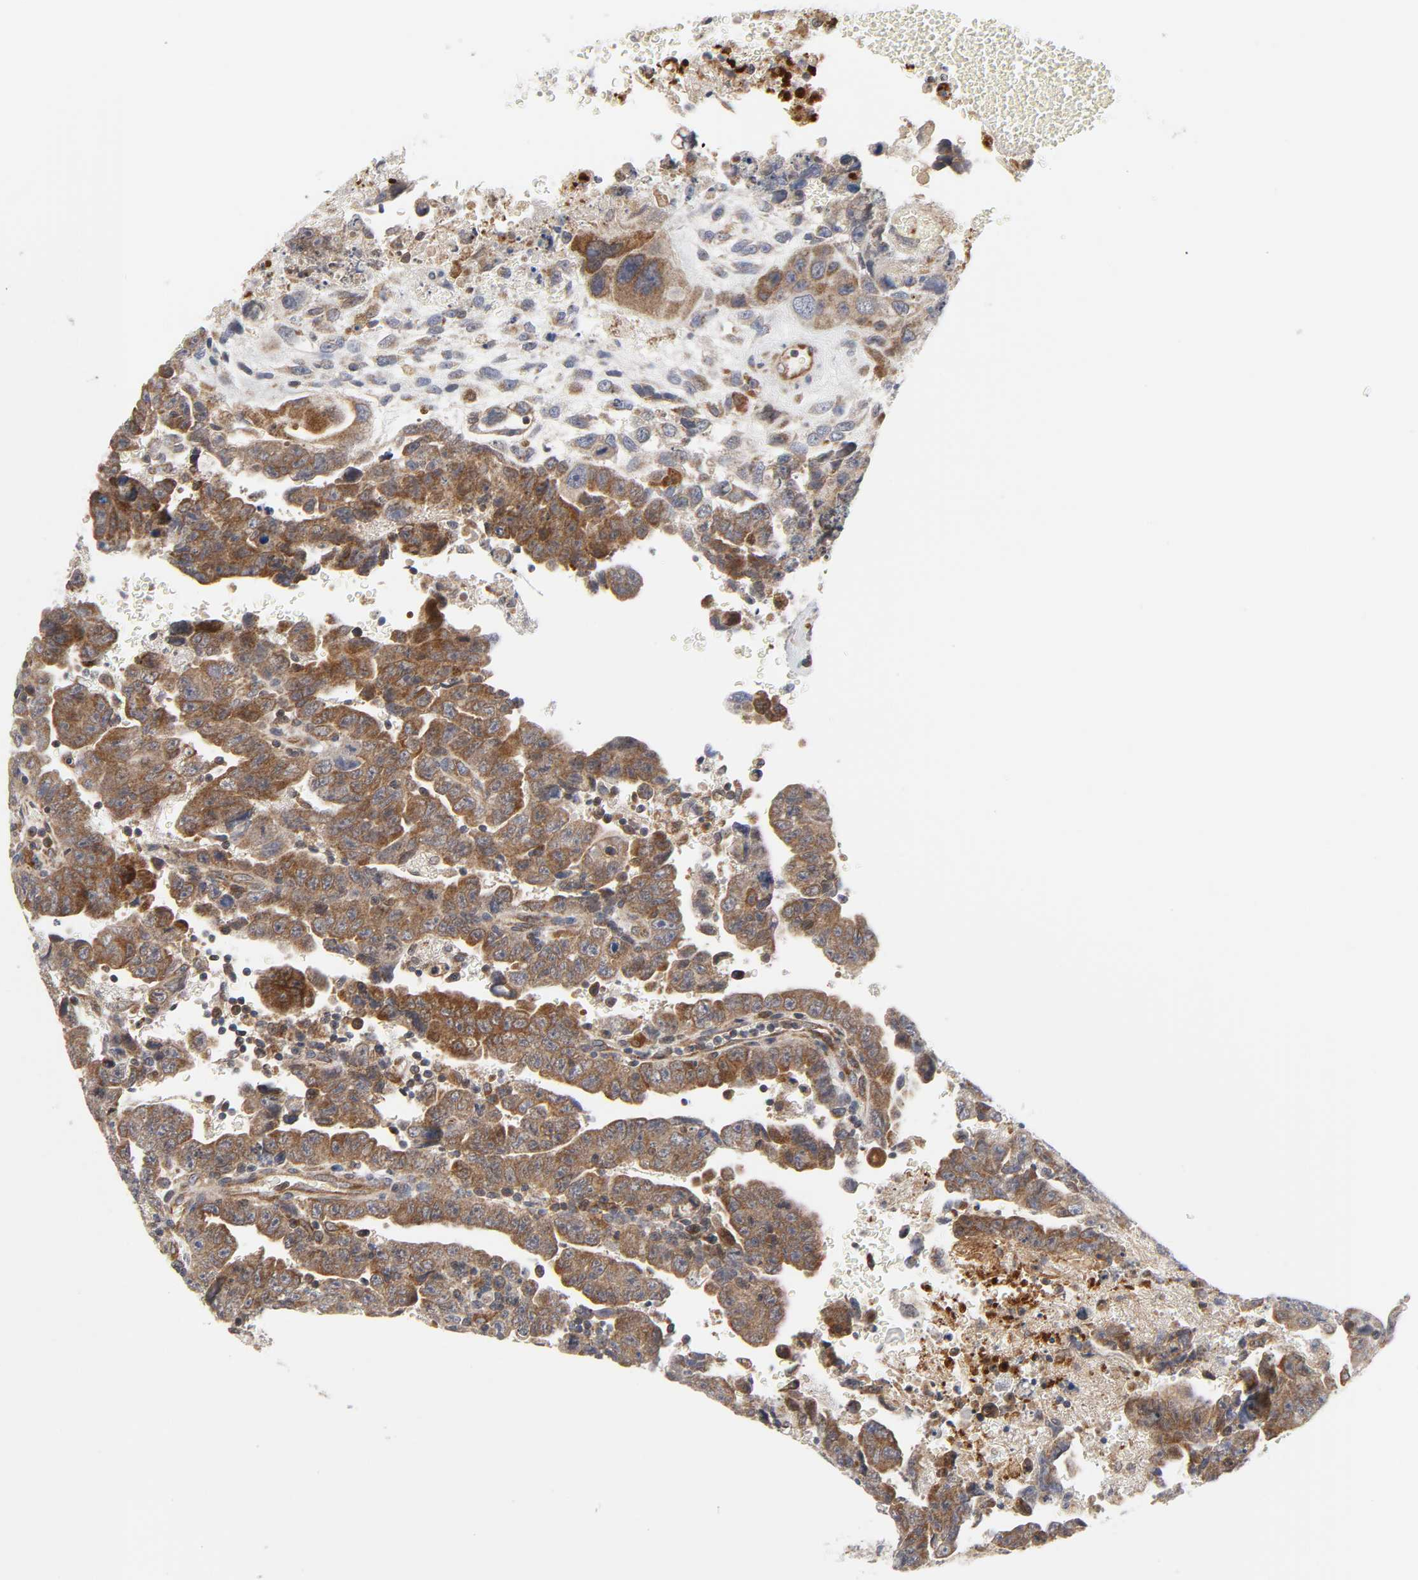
{"staining": {"intensity": "moderate", "quantity": ">75%", "location": "cytoplasmic/membranous"}, "tissue": "testis cancer", "cell_type": "Tumor cells", "image_type": "cancer", "snomed": [{"axis": "morphology", "description": "Carcinoma, Embryonal, NOS"}, {"axis": "topography", "description": "Testis"}], "caption": "Embryonal carcinoma (testis) tissue displays moderate cytoplasmic/membranous positivity in approximately >75% of tumor cells", "gene": "BAX", "patient": {"sex": "male", "age": 28}}